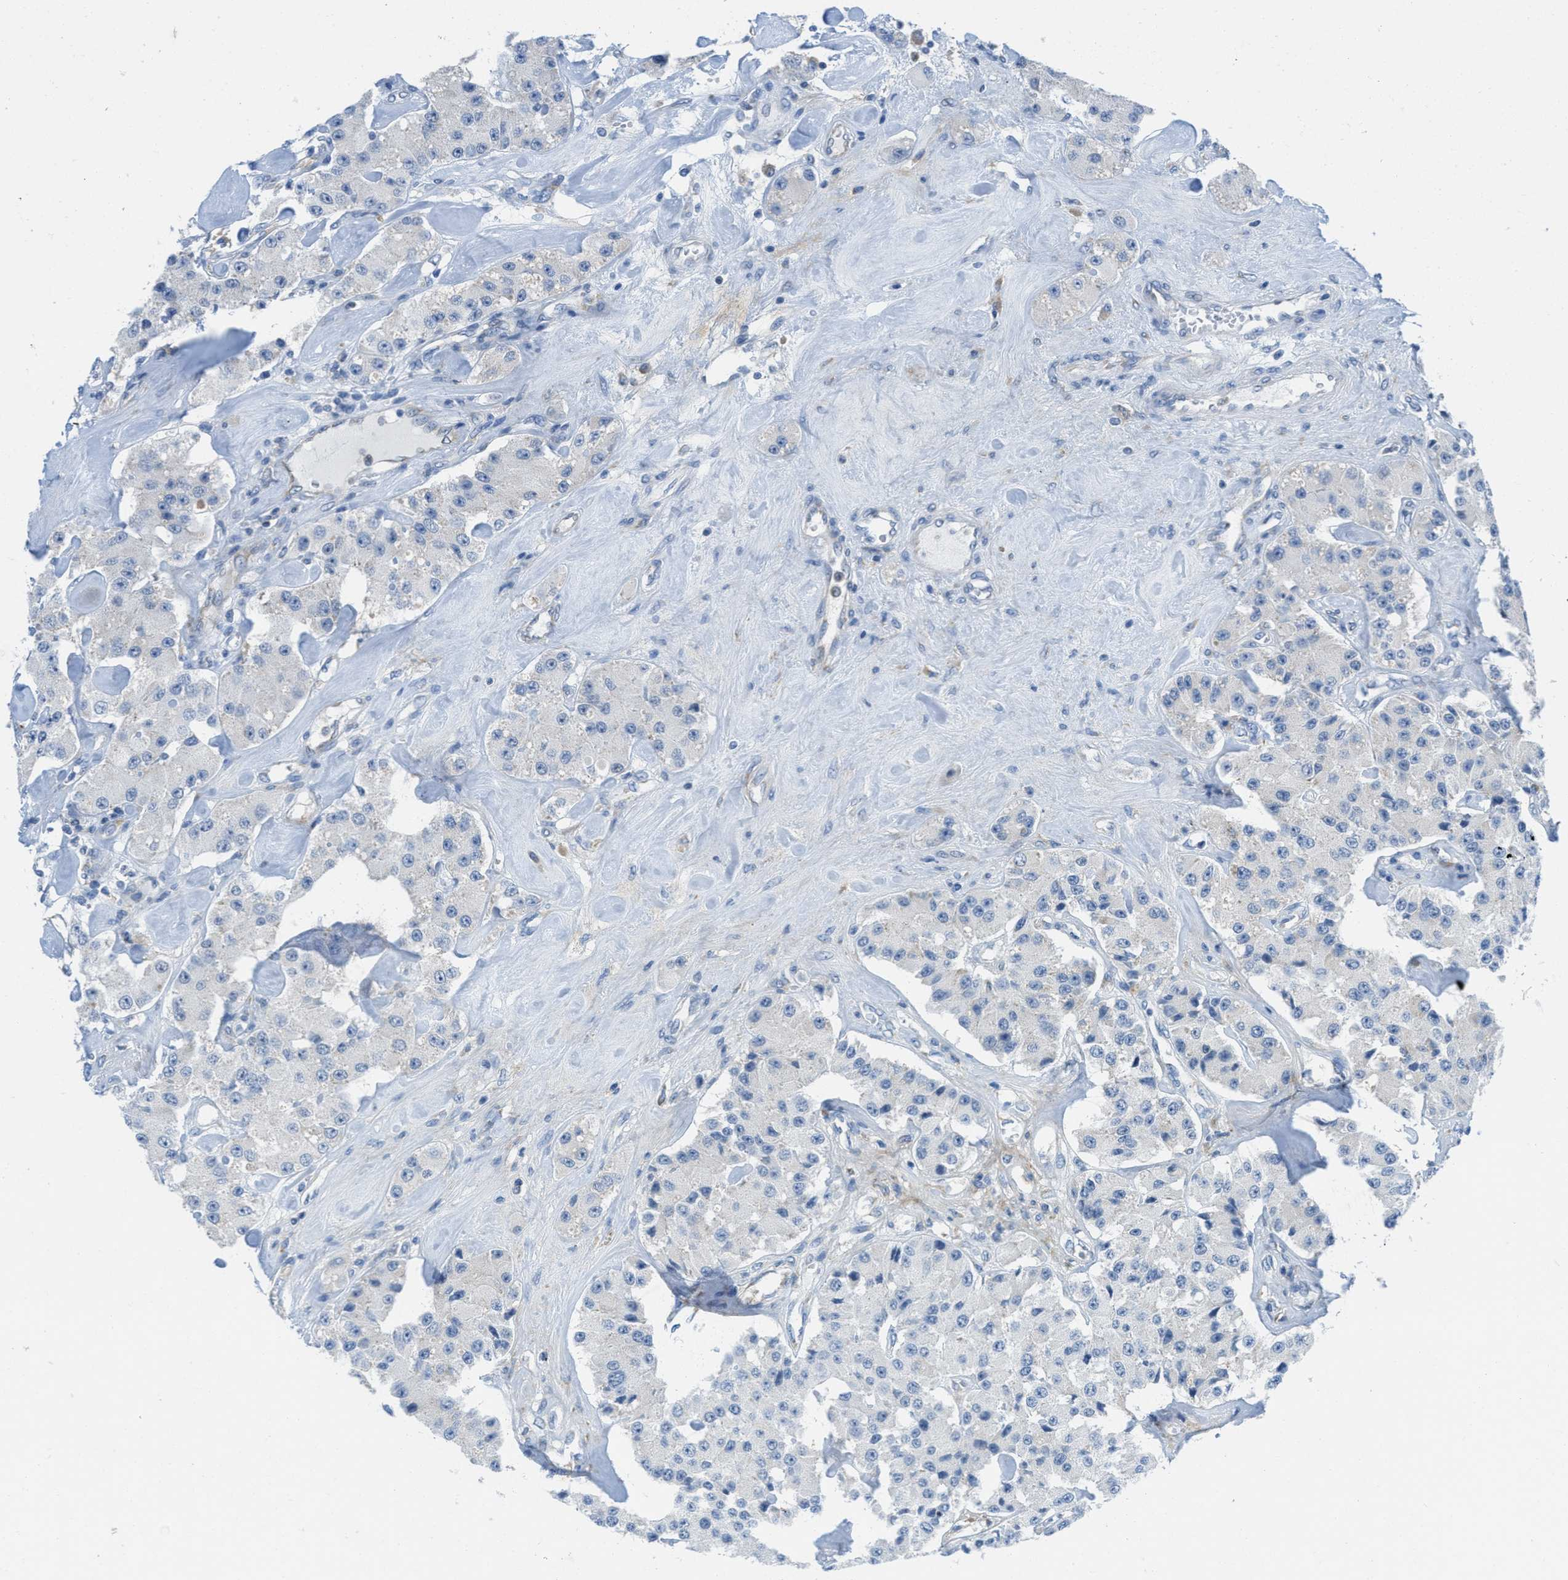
{"staining": {"intensity": "negative", "quantity": "none", "location": "none"}, "tissue": "carcinoid", "cell_type": "Tumor cells", "image_type": "cancer", "snomed": [{"axis": "morphology", "description": "Carcinoid, malignant, NOS"}, {"axis": "topography", "description": "Pancreas"}], "caption": "Protein analysis of carcinoid demonstrates no significant expression in tumor cells. (IHC, brightfield microscopy, high magnification).", "gene": "PTDSS1", "patient": {"sex": "male", "age": 41}}